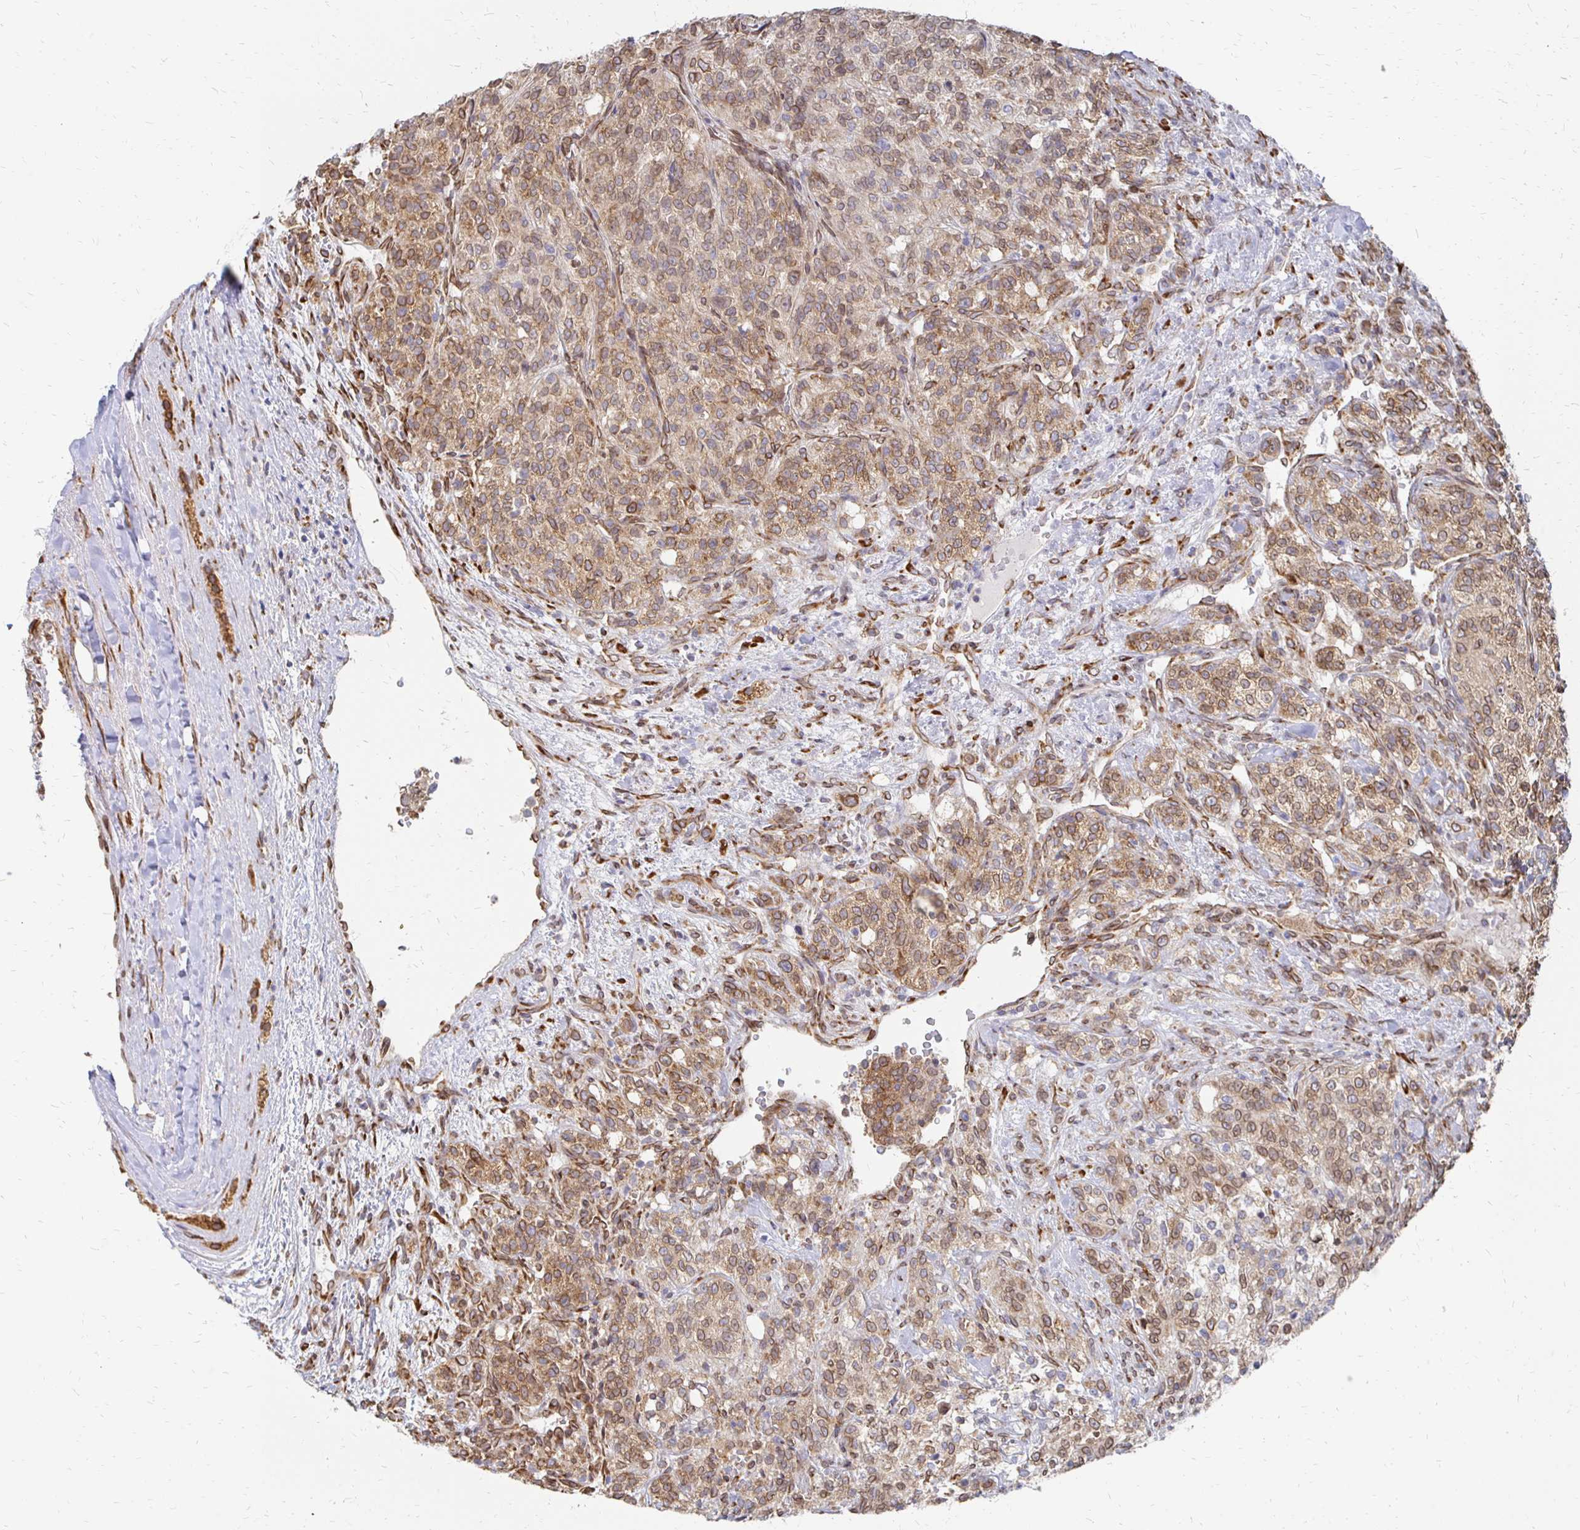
{"staining": {"intensity": "moderate", "quantity": ">75%", "location": "cytoplasmic/membranous,nuclear"}, "tissue": "renal cancer", "cell_type": "Tumor cells", "image_type": "cancer", "snomed": [{"axis": "morphology", "description": "Adenocarcinoma, NOS"}, {"axis": "topography", "description": "Kidney"}], "caption": "A histopathology image of human renal cancer stained for a protein displays moderate cytoplasmic/membranous and nuclear brown staining in tumor cells.", "gene": "PELI3", "patient": {"sex": "female", "age": 63}}